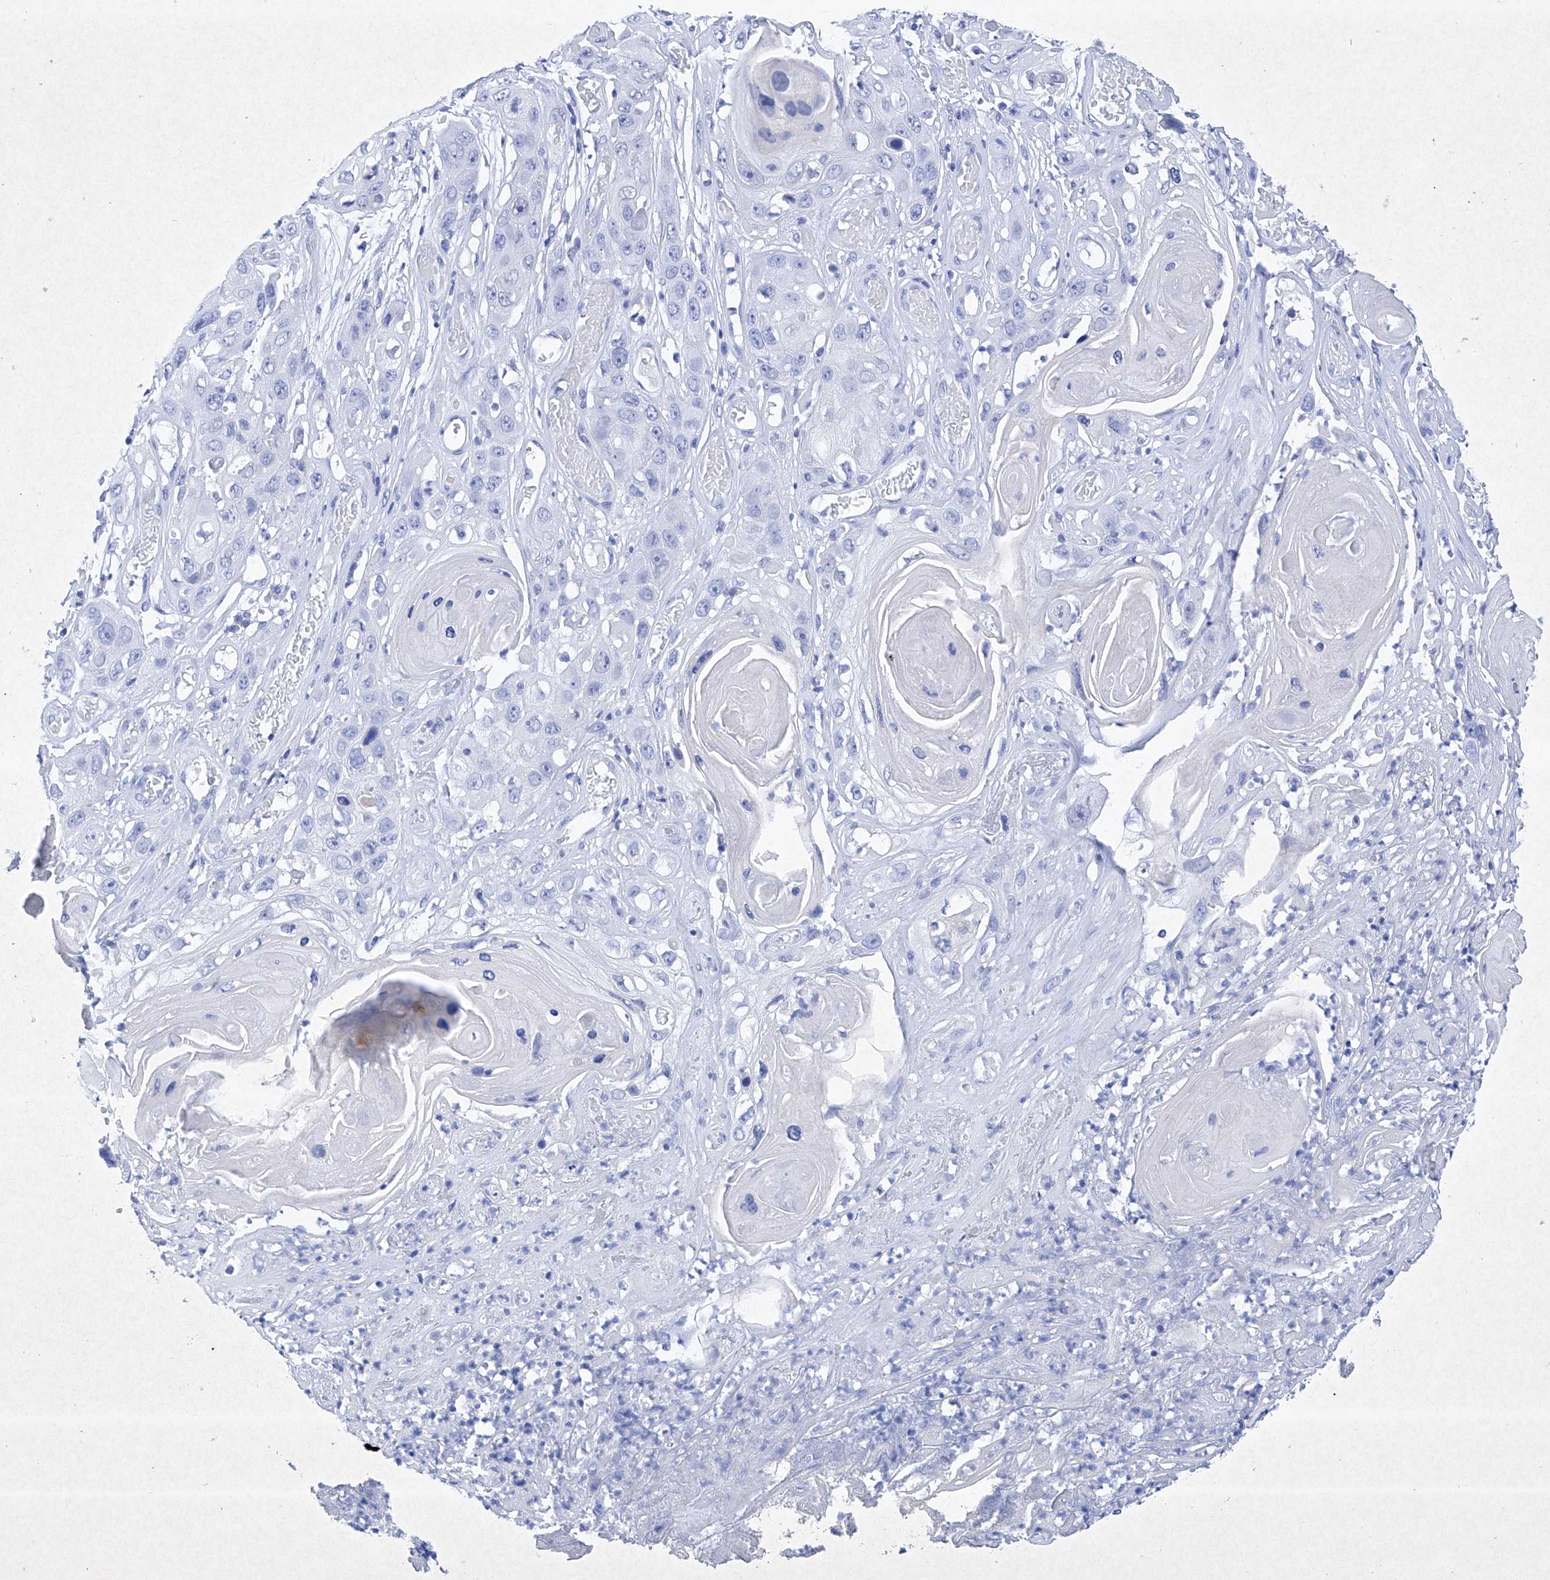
{"staining": {"intensity": "negative", "quantity": "none", "location": "none"}, "tissue": "skin cancer", "cell_type": "Tumor cells", "image_type": "cancer", "snomed": [{"axis": "morphology", "description": "Squamous cell carcinoma, NOS"}, {"axis": "topography", "description": "Skin"}], "caption": "Immunohistochemical staining of skin cancer shows no significant staining in tumor cells.", "gene": "BARX2", "patient": {"sex": "male", "age": 55}}